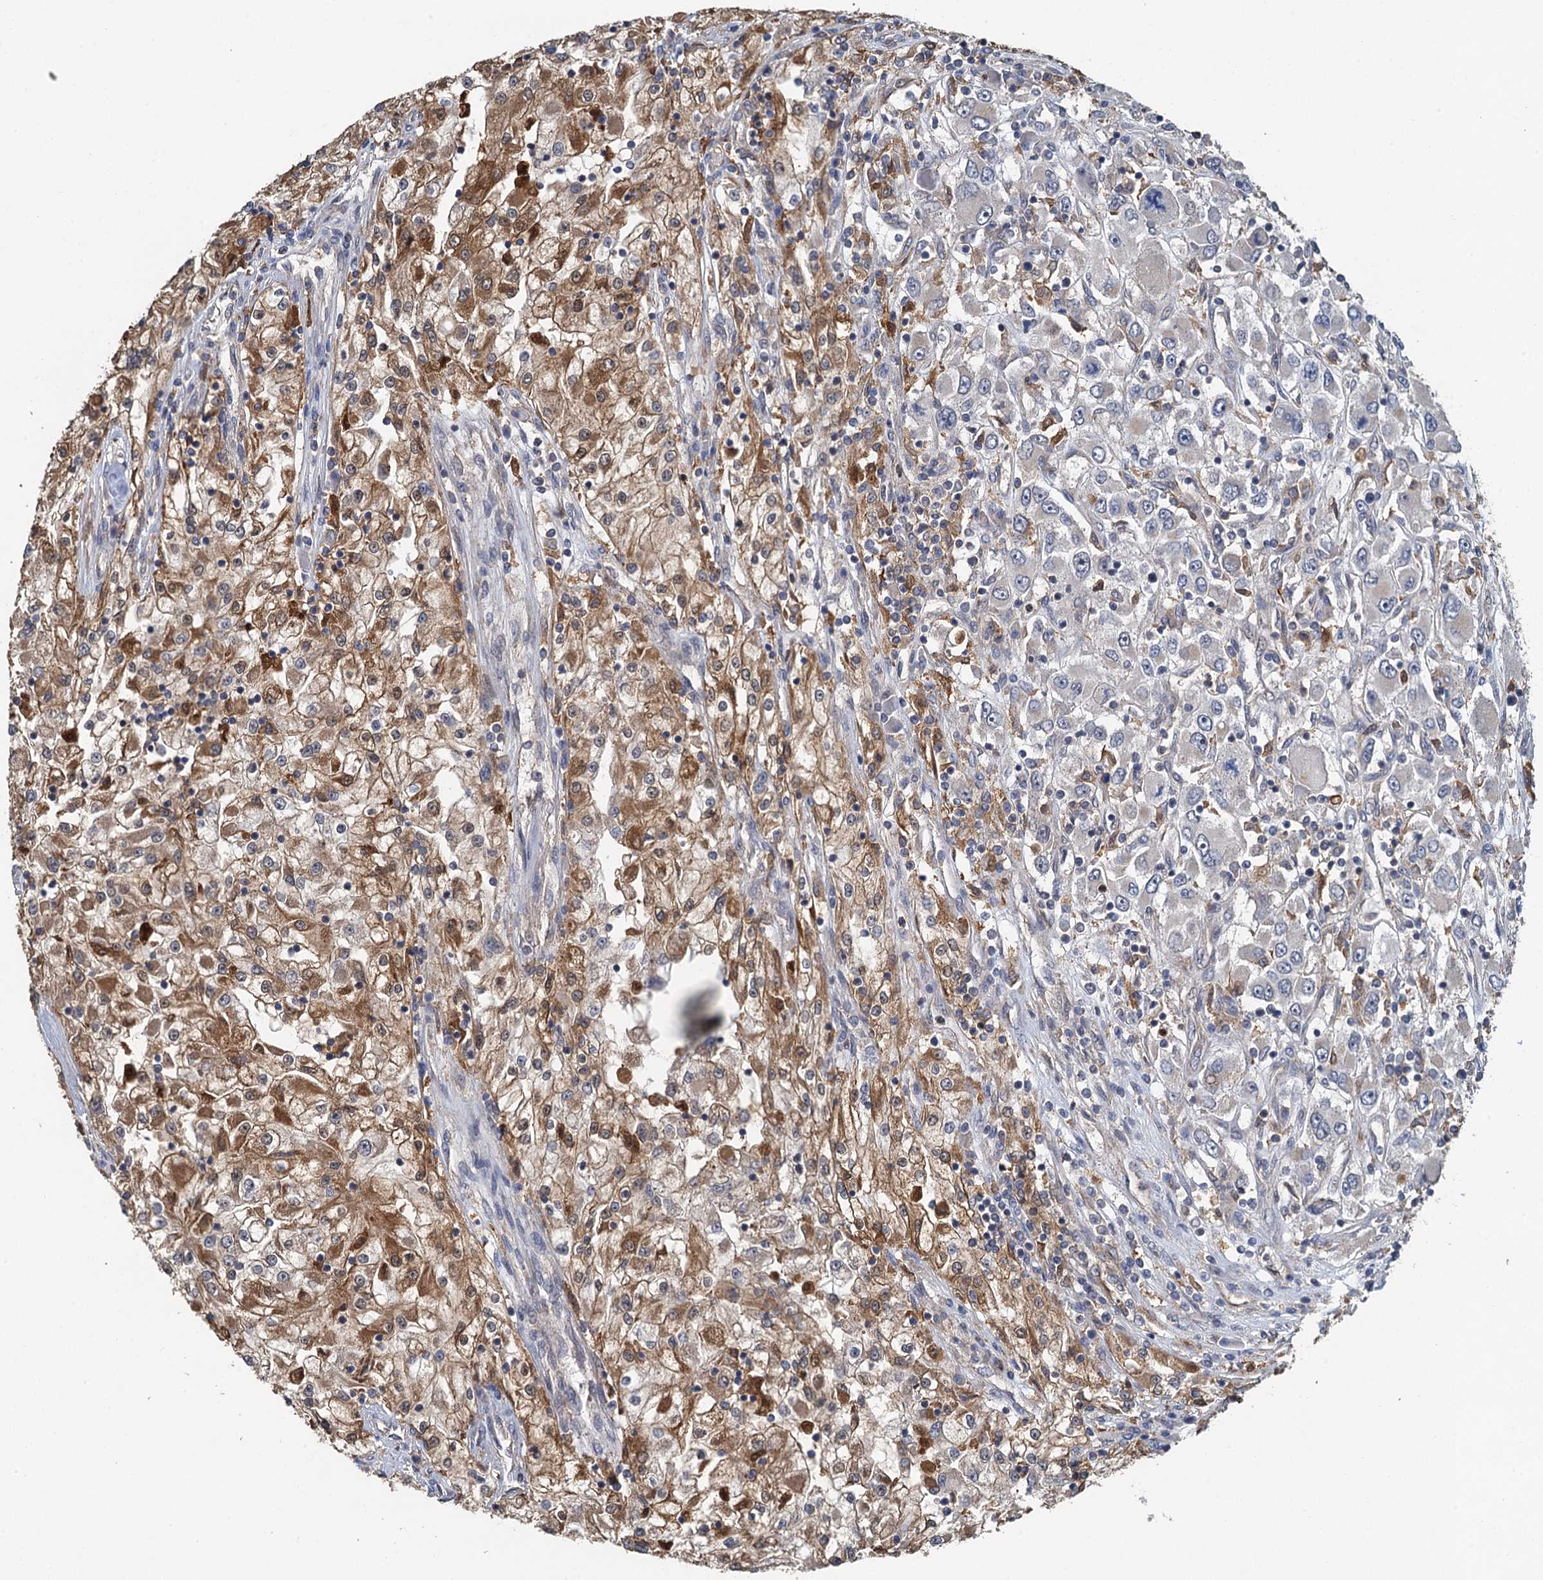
{"staining": {"intensity": "moderate", "quantity": ">75%", "location": "cytoplasmic/membranous"}, "tissue": "renal cancer", "cell_type": "Tumor cells", "image_type": "cancer", "snomed": [{"axis": "morphology", "description": "Adenocarcinoma, NOS"}, {"axis": "topography", "description": "Kidney"}], "caption": "The image demonstrates immunohistochemical staining of adenocarcinoma (renal). There is moderate cytoplasmic/membranous staining is appreciated in approximately >75% of tumor cells.", "gene": "RSAD2", "patient": {"sex": "female", "age": 52}}